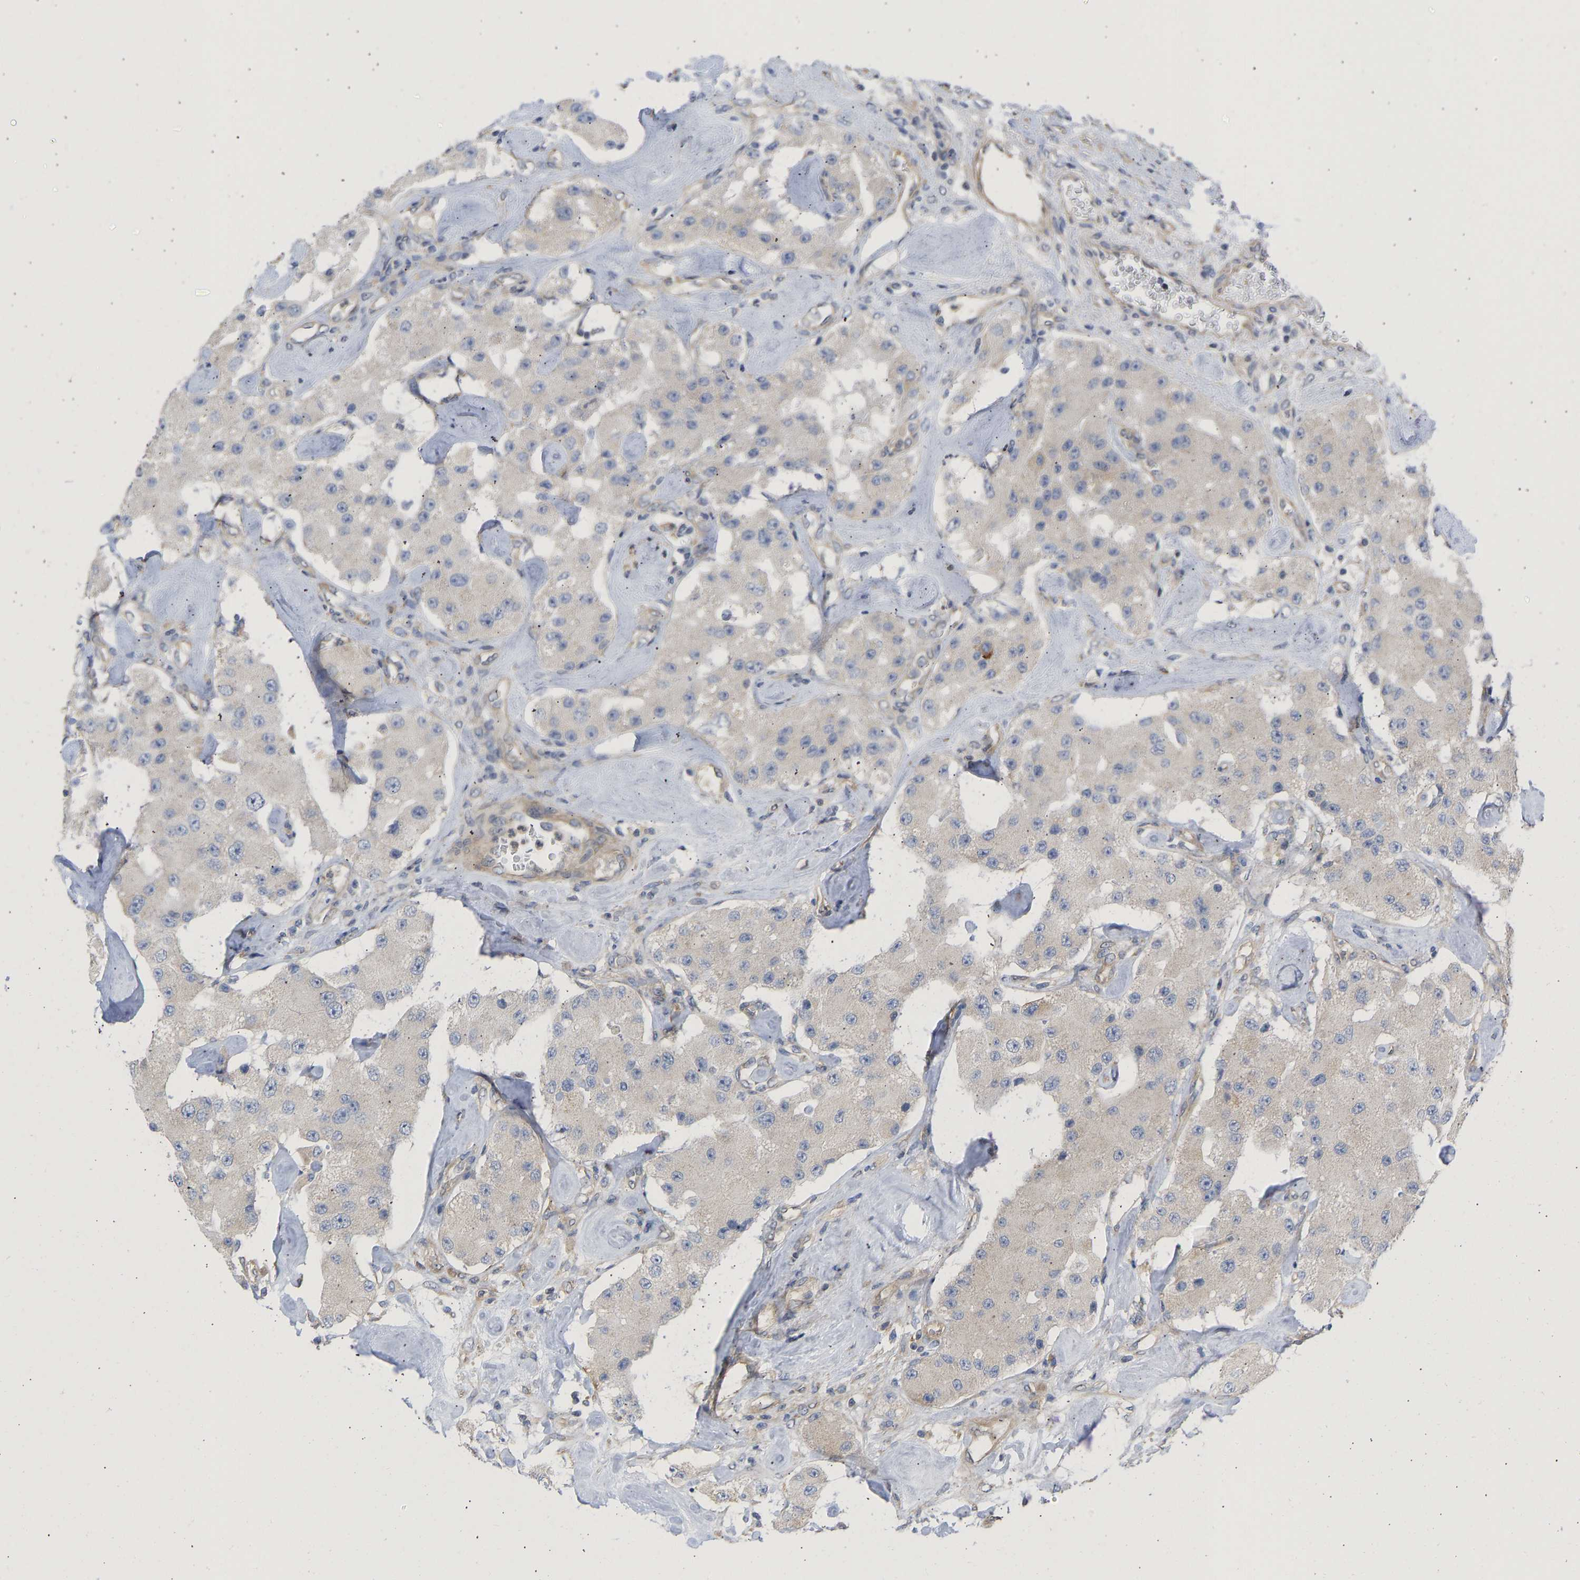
{"staining": {"intensity": "negative", "quantity": "none", "location": "none"}, "tissue": "carcinoid", "cell_type": "Tumor cells", "image_type": "cancer", "snomed": [{"axis": "morphology", "description": "Carcinoid, malignant, NOS"}, {"axis": "topography", "description": "Pancreas"}], "caption": "Tumor cells are negative for brown protein staining in carcinoid. Nuclei are stained in blue.", "gene": "MAP2K3", "patient": {"sex": "male", "age": 41}}